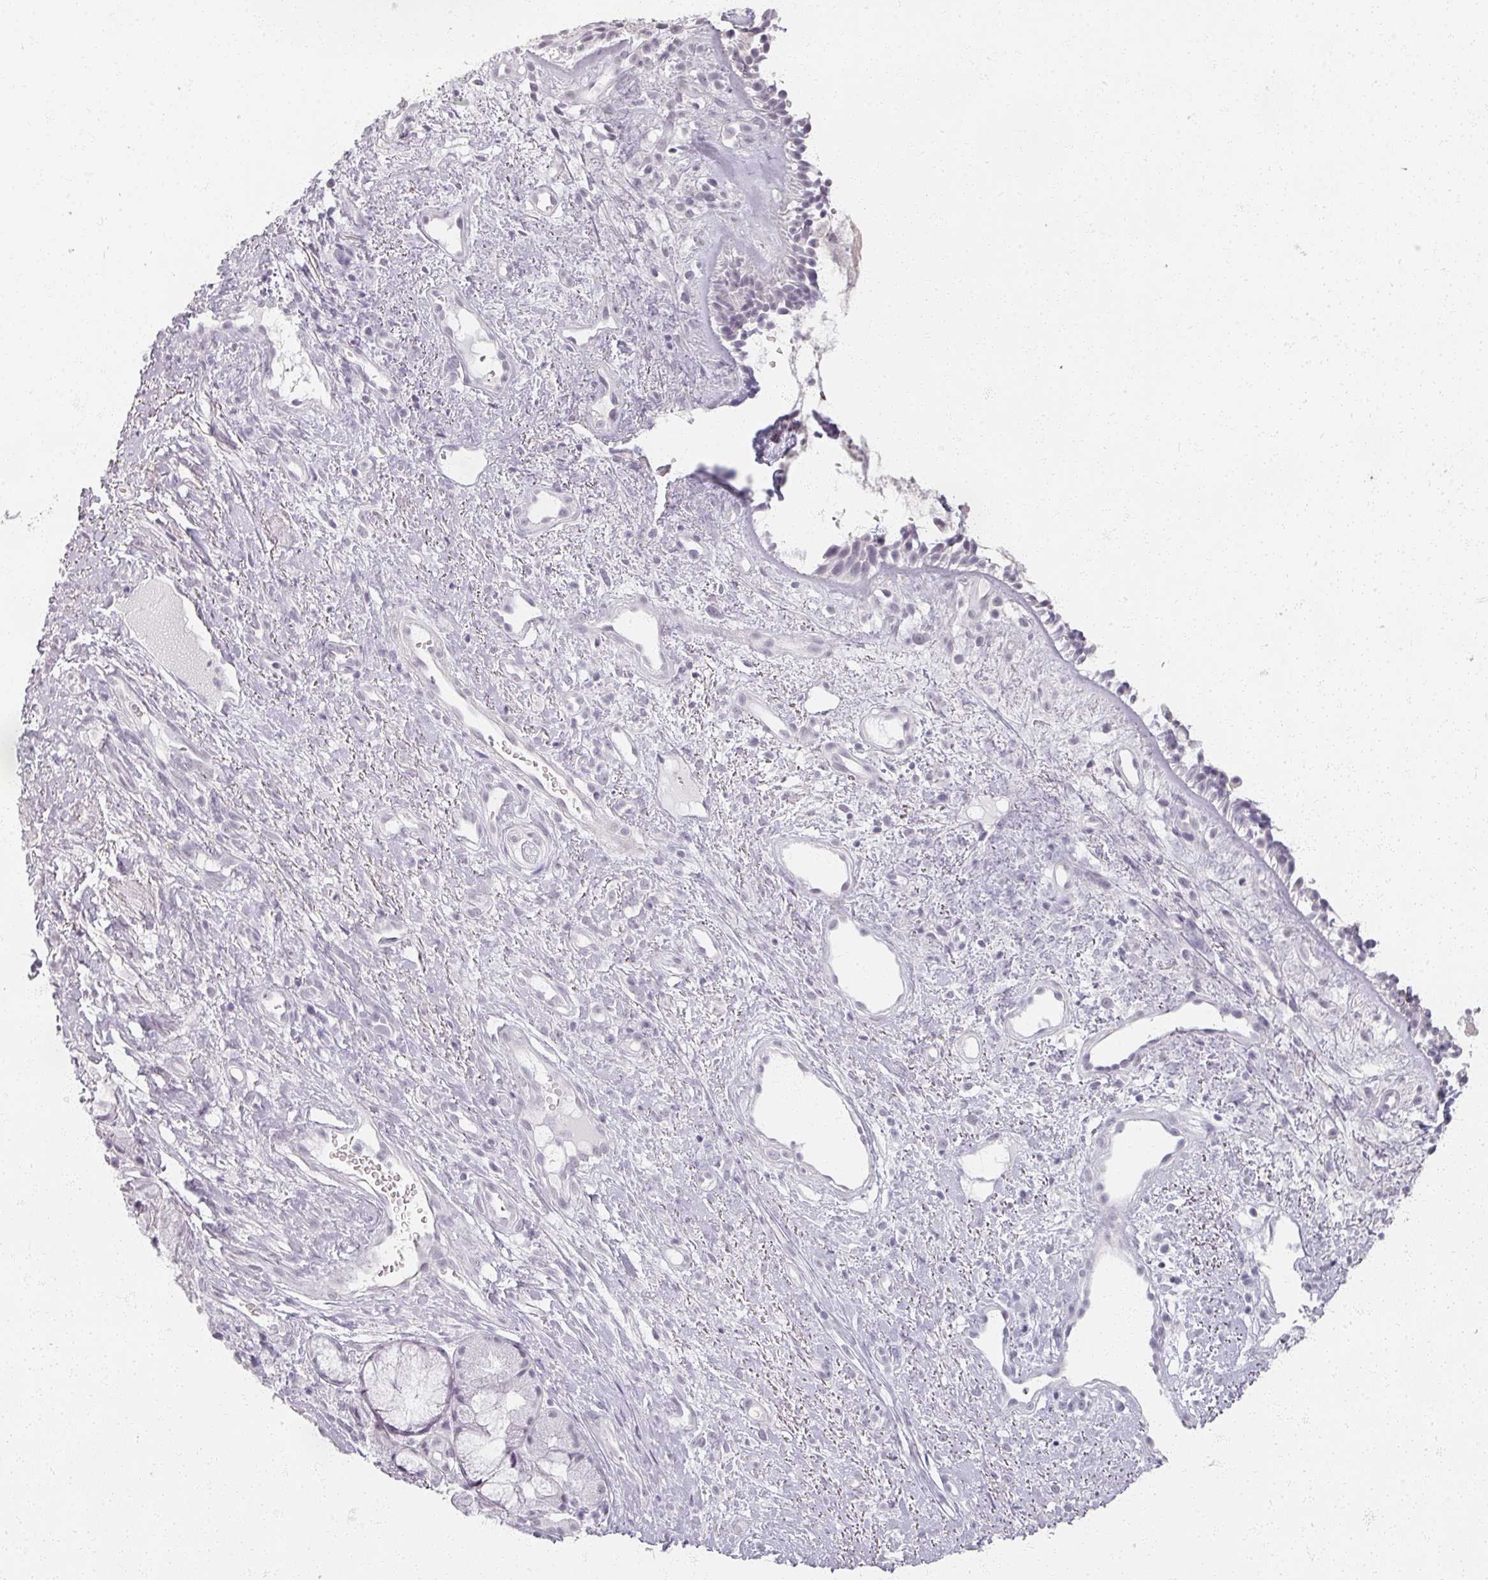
{"staining": {"intensity": "moderate", "quantity": "<25%", "location": "cytoplasmic/membranous"}, "tissue": "nasopharynx", "cell_type": "Respiratory epithelial cells", "image_type": "normal", "snomed": [{"axis": "morphology", "description": "Normal tissue, NOS"}, {"axis": "topography", "description": "Cartilage tissue"}, {"axis": "topography", "description": "Nasopharynx"}, {"axis": "topography", "description": "Thyroid gland"}], "caption": "Nasopharynx stained for a protein (brown) exhibits moderate cytoplasmic/membranous positive staining in approximately <25% of respiratory epithelial cells.", "gene": "RFPL2", "patient": {"sex": "male", "age": 63}}